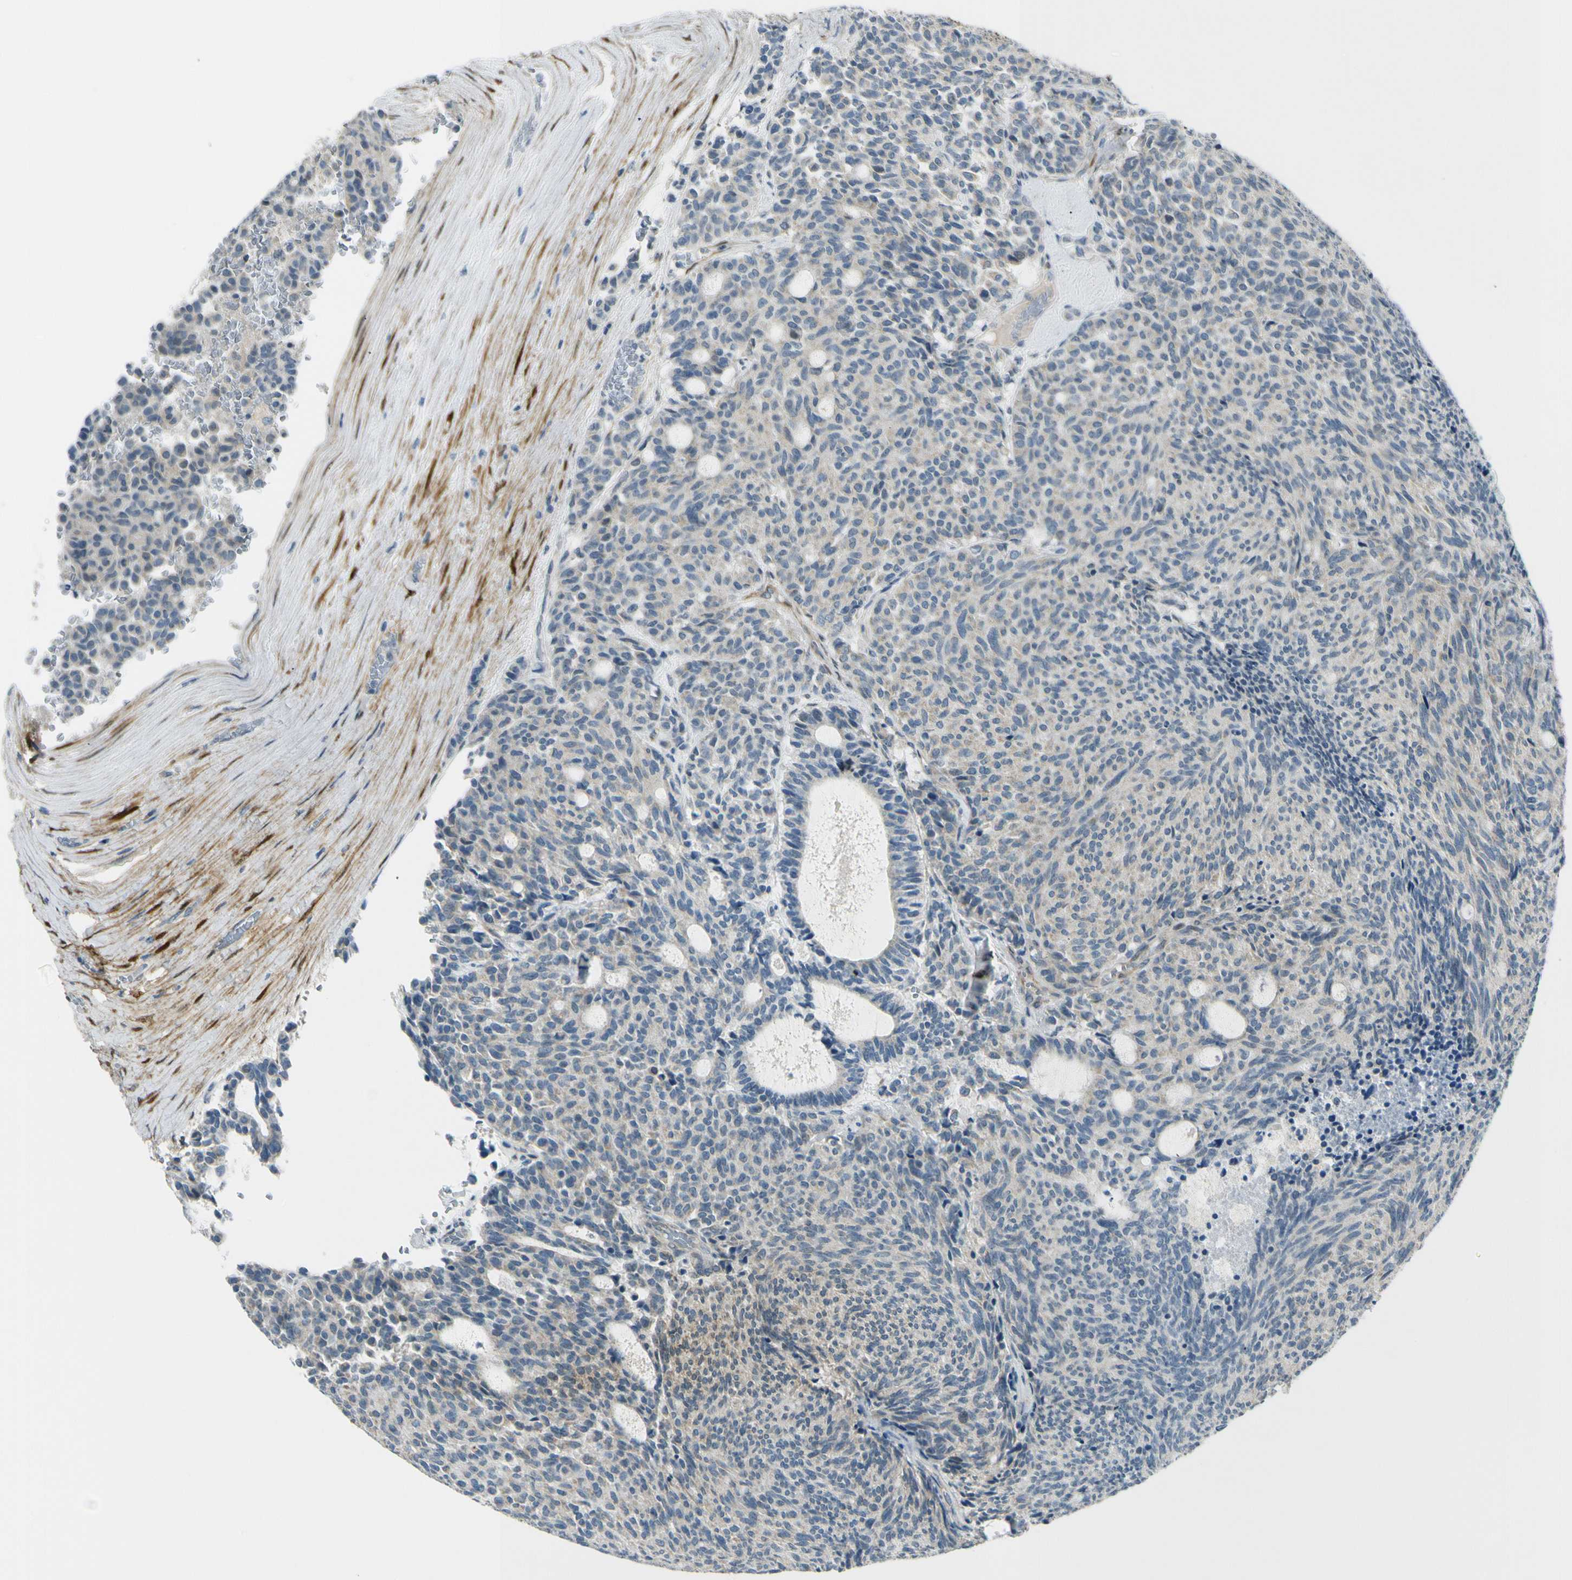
{"staining": {"intensity": "negative", "quantity": "none", "location": "none"}, "tissue": "carcinoid", "cell_type": "Tumor cells", "image_type": "cancer", "snomed": [{"axis": "morphology", "description": "Carcinoid, malignant, NOS"}, {"axis": "topography", "description": "Pancreas"}], "caption": "High magnification brightfield microscopy of malignant carcinoid stained with DAB (3,3'-diaminobenzidine) (brown) and counterstained with hematoxylin (blue): tumor cells show no significant positivity.", "gene": "FHL2", "patient": {"sex": "female", "age": 54}}